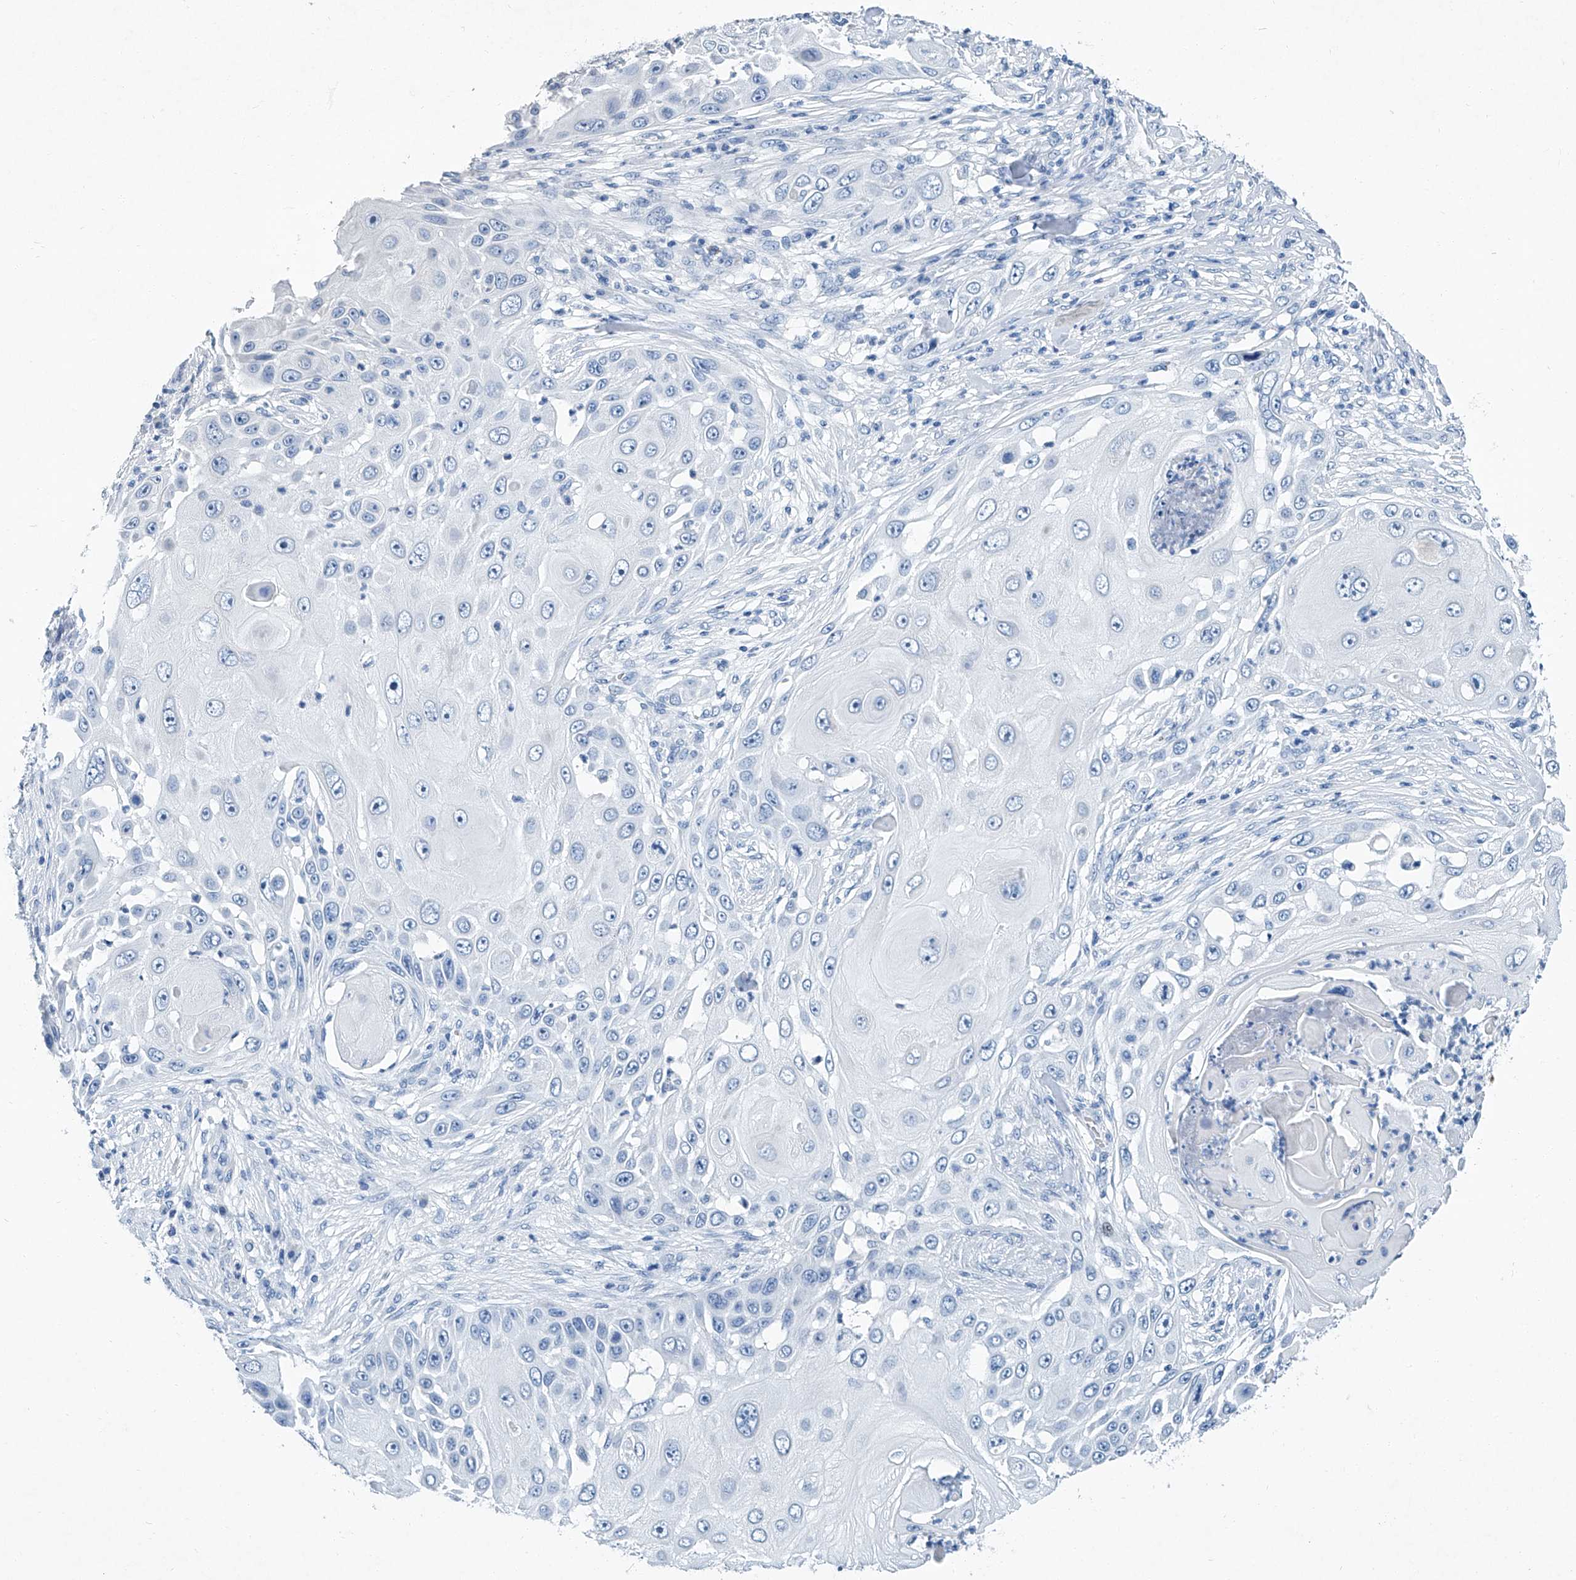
{"staining": {"intensity": "negative", "quantity": "none", "location": "none"}, "tissue": "skin cancer", "cell_type": "Tumor cells", "image_type": "cancer", "snomed": [{"axis": "morphology", "description": "Squamous cell carcinoma, NOS"}, {"axis": "topography", "description": "Skin"}], "caption": "Tumor cells show no significant protein positivity in skin cancer (squamous cell carcinoma). Nuclei are stained in blue.", "gene": "CYP2A7", "patient": {"sex": "female", "age": 44}}